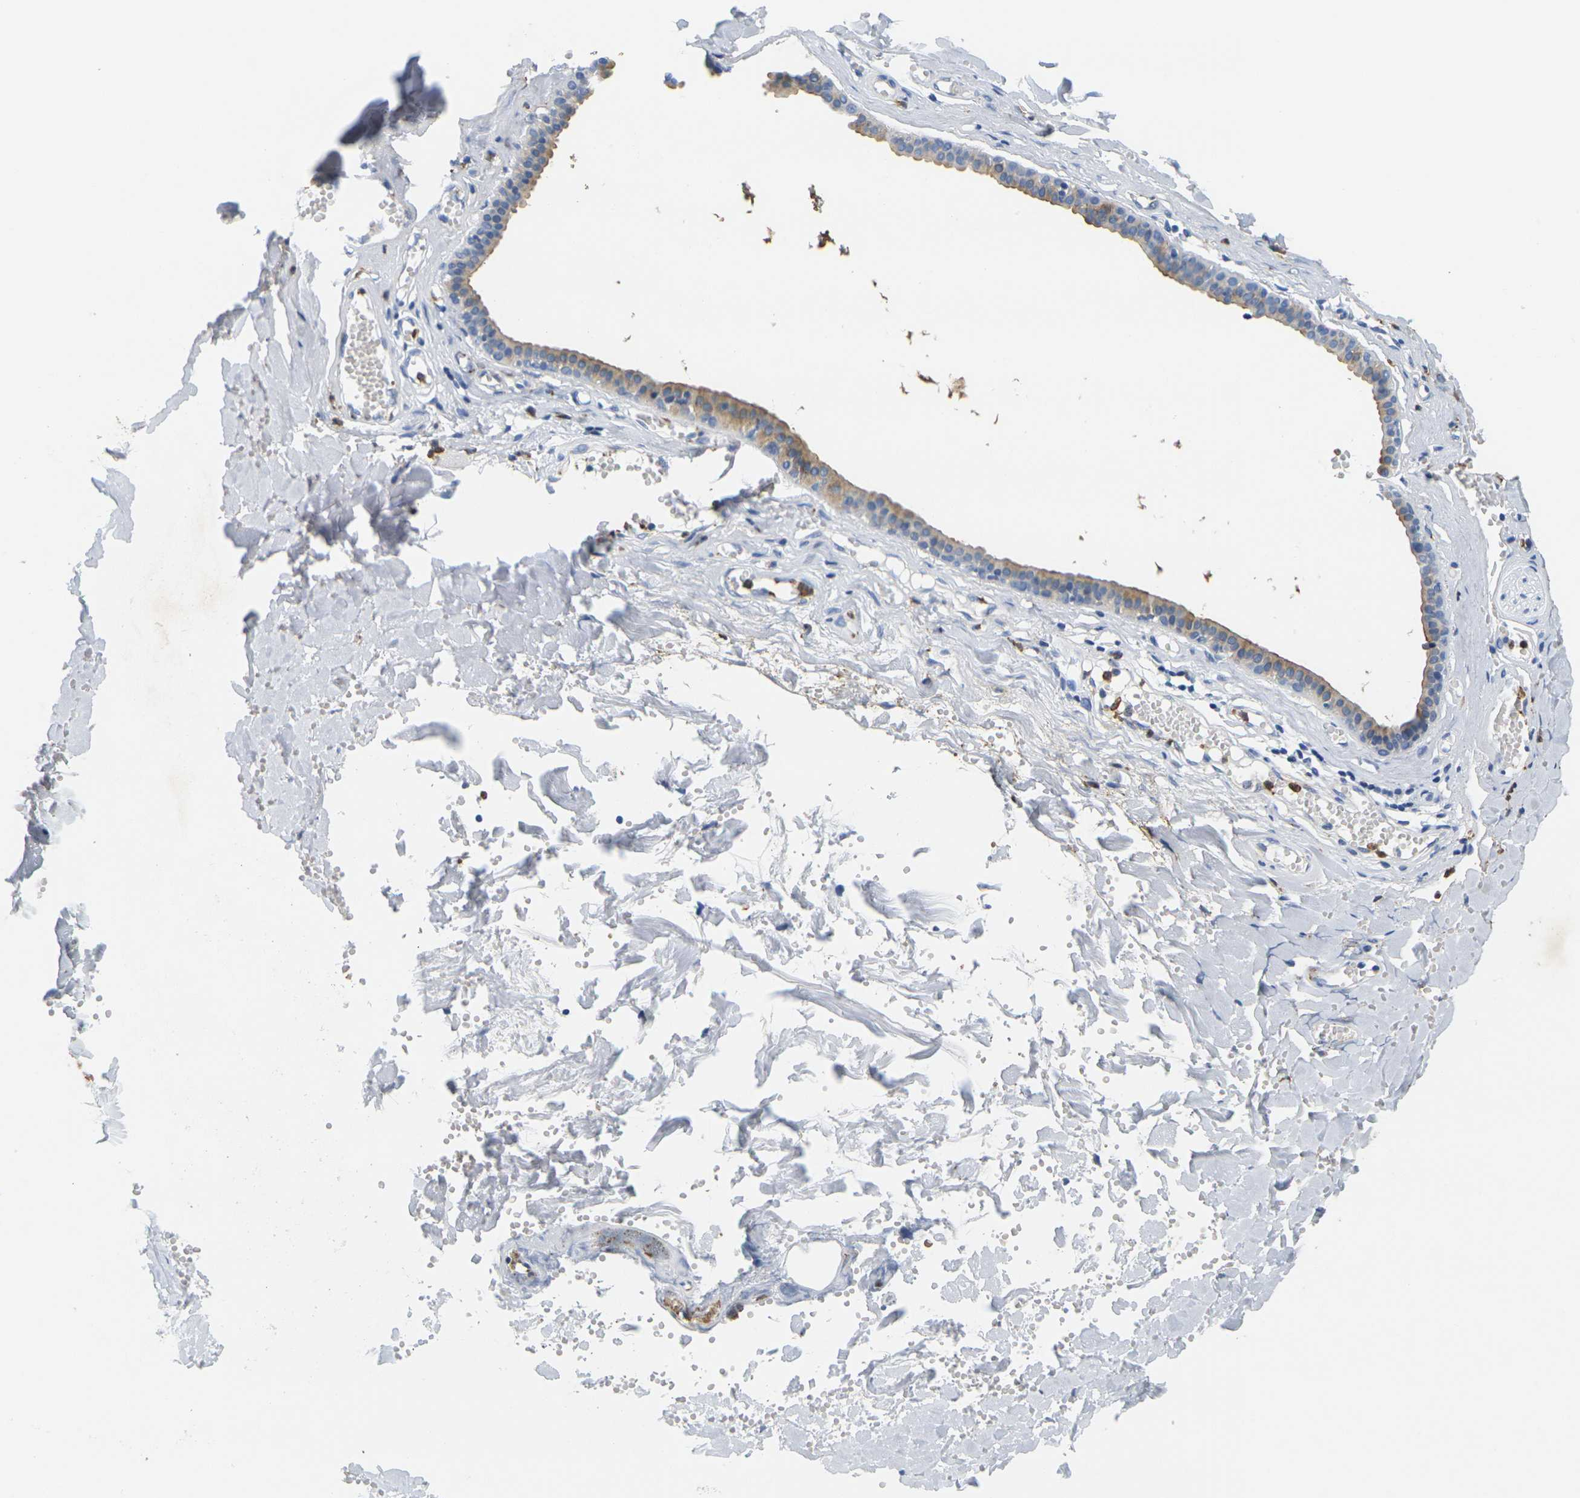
{"staining": {"intensity": "moderate", "quantity": "<25%", "location": "cytoplasmic/membranous"}, "tissue": "salivary gland", "cell_type": "Glandular cells", "image_type": "normal", "snomed": [{"axis": "morphology", "description": "Normal tissue, NOS"}, {"axis": "topography", "description": "Salivary gland"}], "caption": "Protein staining demonstrates moderate cytoplasmic/membranous expression in approximately <25% of glandular cells in benign salivary gland.", "gene": "KLK5", "patient": {"sex": "male", "age": 62}}